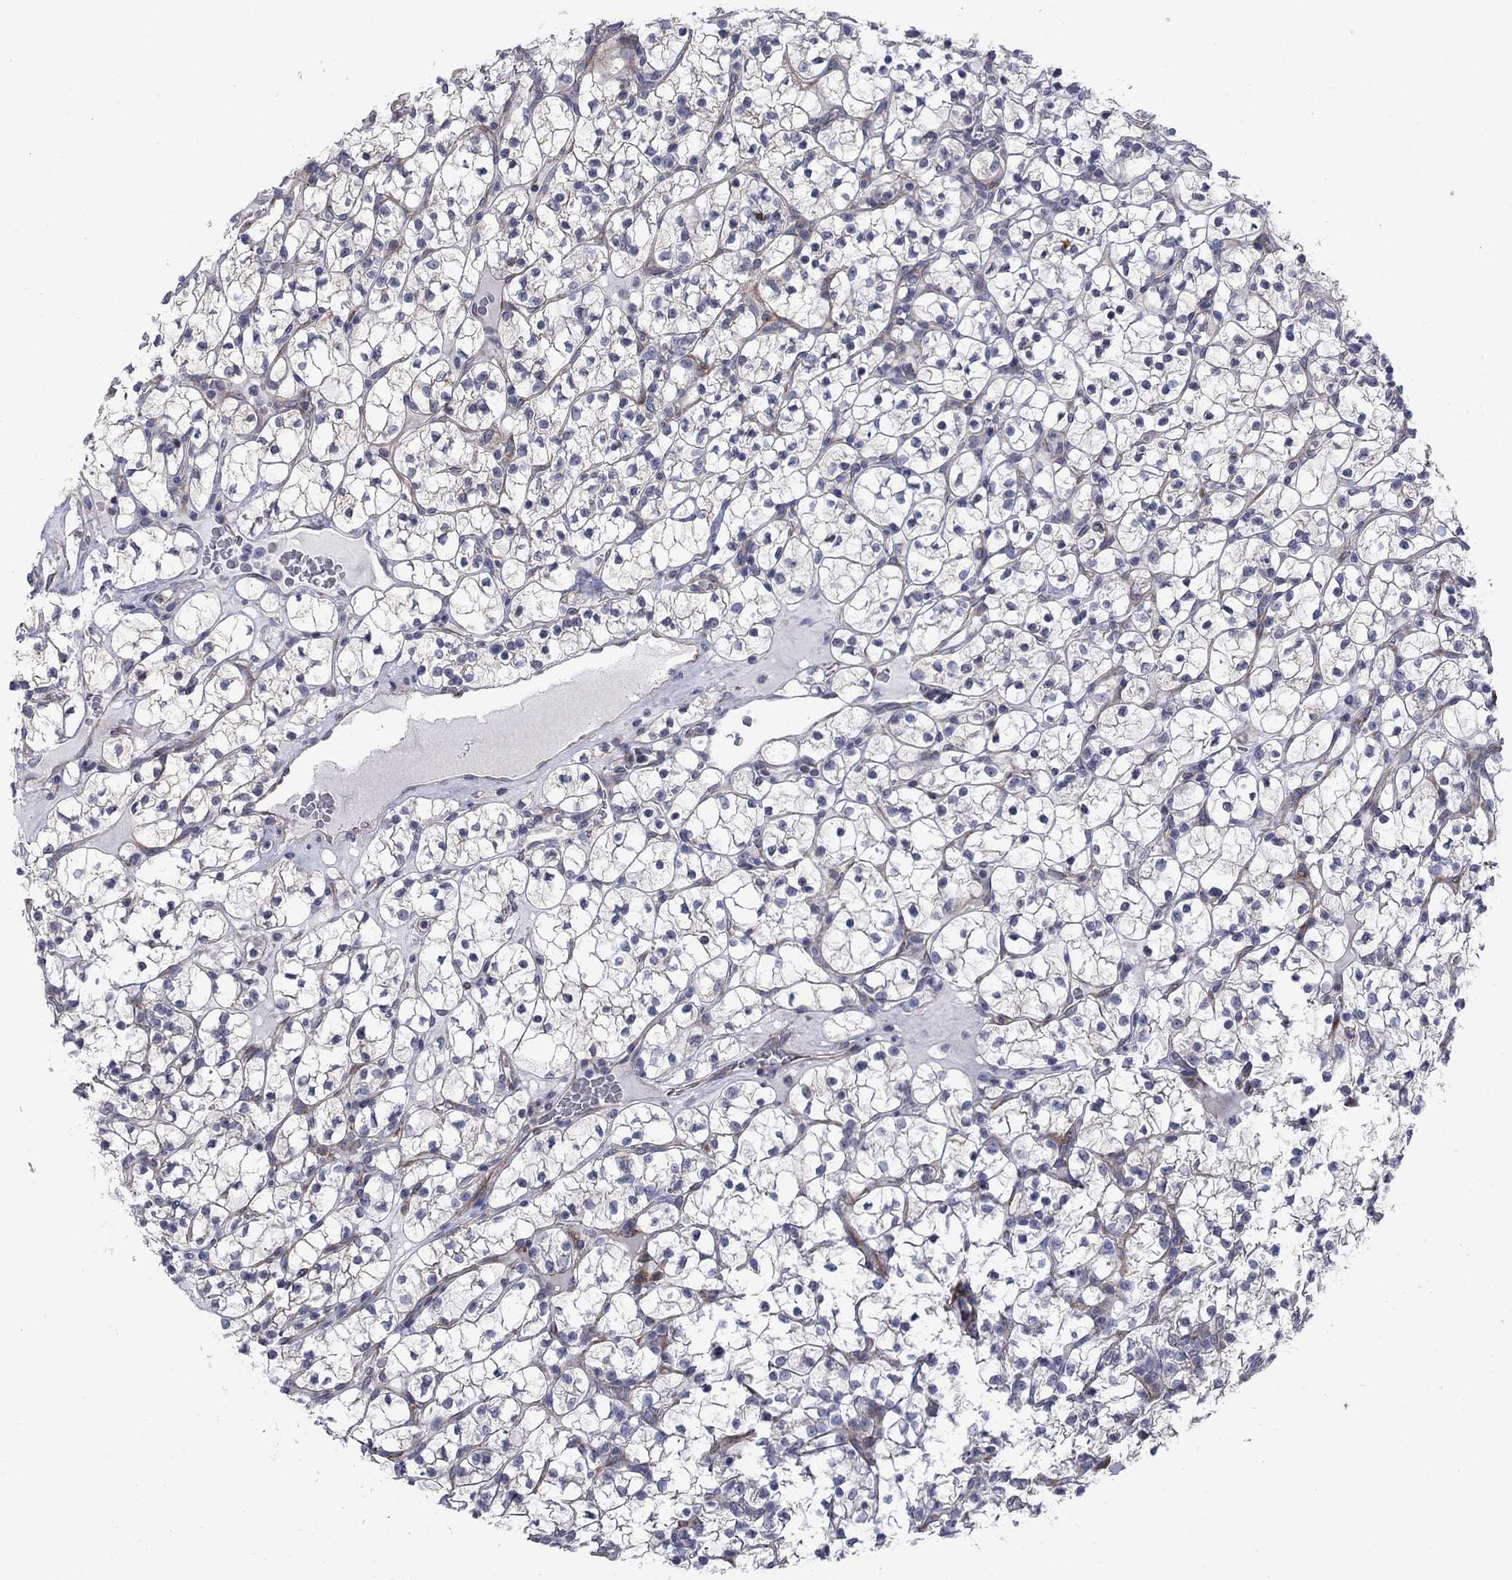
{"staining": {"intensity": "negative", "quantity": "none", "location": "none"}, "tissue": "renal cancer", "cell_type": "Tumor cells", "image_type": "cancer", "snomed": [{"axis": "morphology", "description": "Adenocarcinoma, NOS"}, {"axis": "topography", "description": "Kidney"}], "caption": "Immunohistochemistry (IHC) photomicrograph of renal cancer stained for a protein (brown), which demonstrates no positivity in tumor cells.", "gene": "FXR1", "patient": {"sex": "female", "age": 89}}